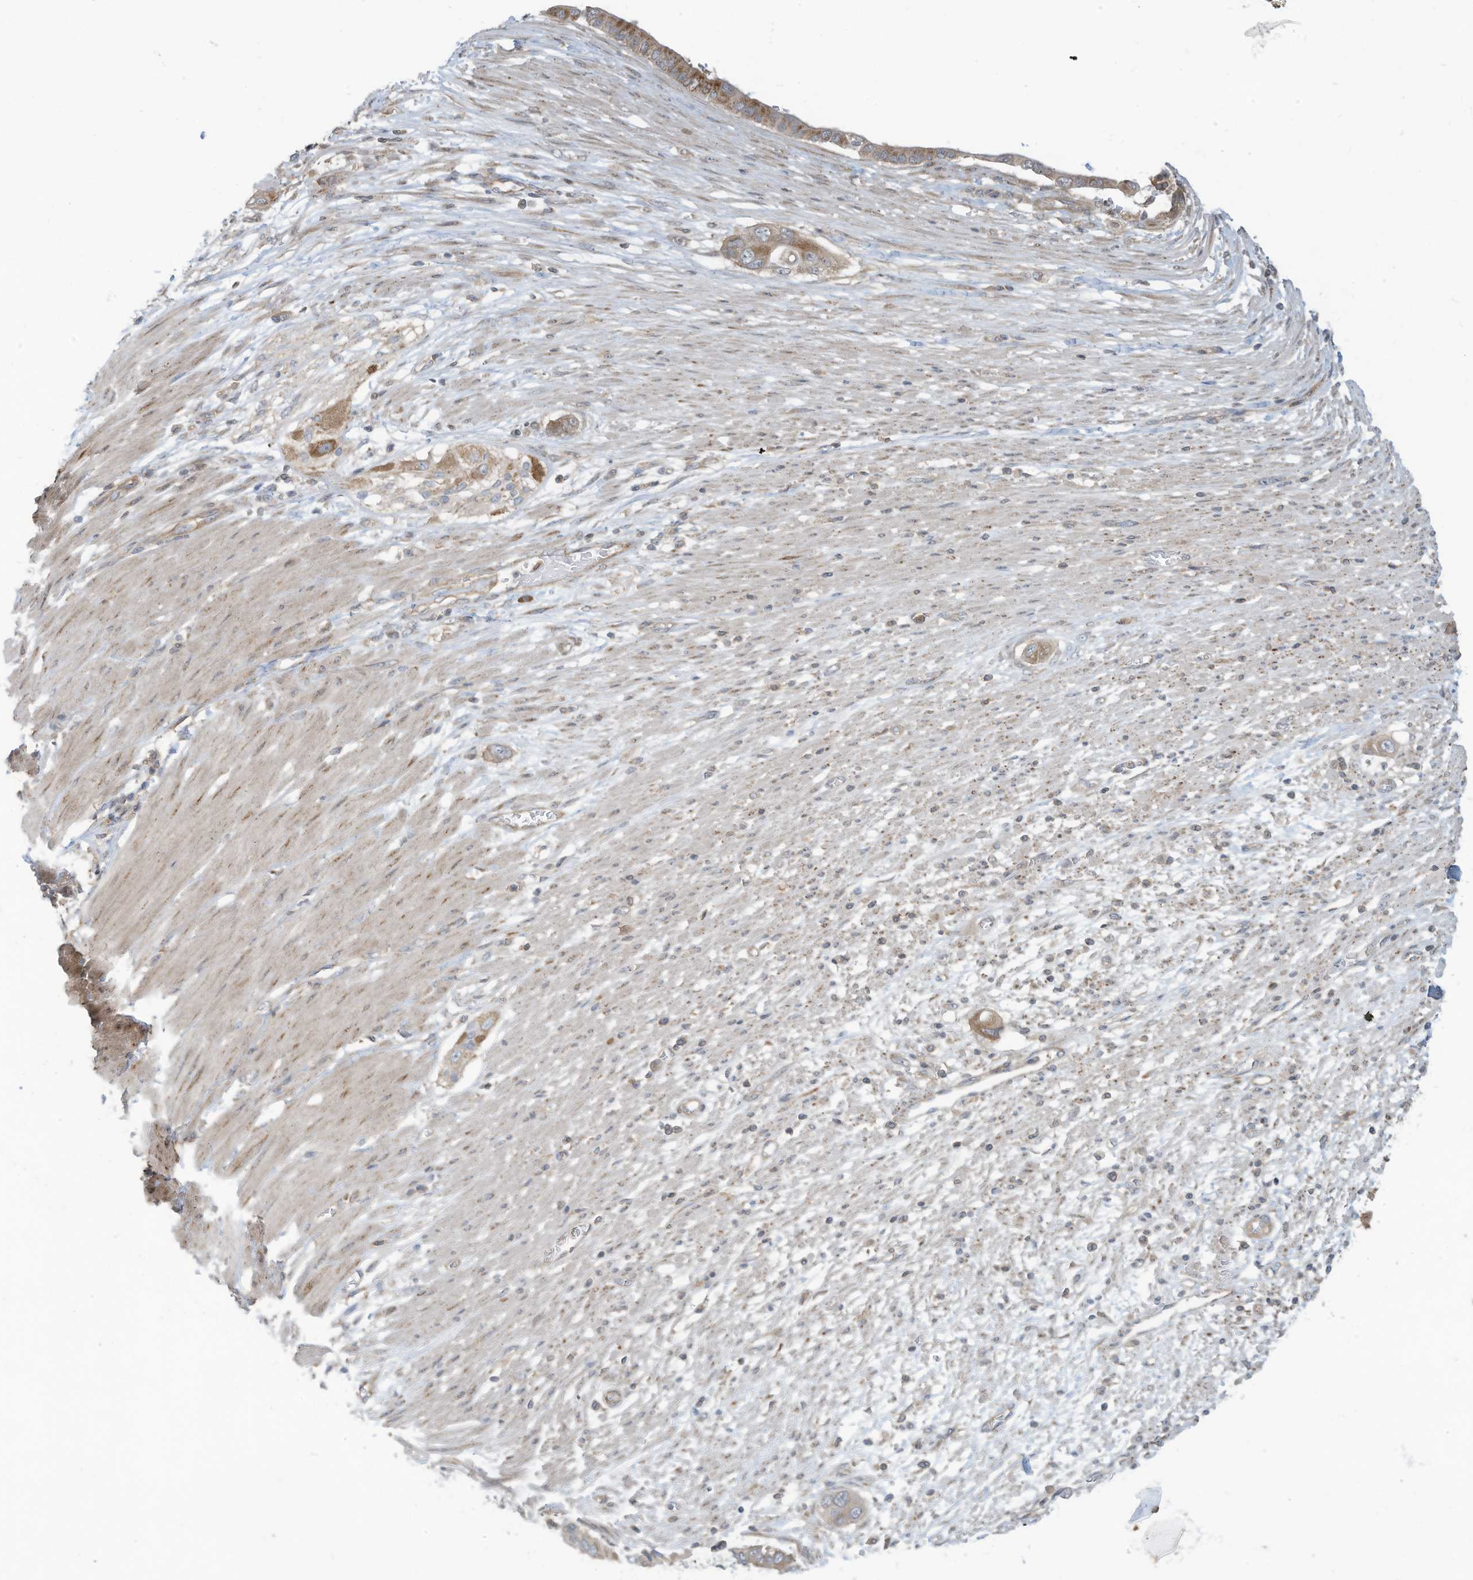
{"staining": {"intensity": "moderate", "quantity": "25%-75%", "location": "cytoplasmic/membranous"}, "tissue": "pancreatic cancer", "cell_type": "Tumor cells", "image_type": "cancer", "snomed": [{"axis": "morphology", "description": "Adenocarcinoma, NOS"}, {"axis": "topography", "description": "Pancreas"}], "caption": "Immunohistochemical staining of adenocarcinoma (pancreatic) demonstrates moderate cytoplasmic/membranous protein staining in about 25%-75% of tumor cells.", "gene": "SCGB1D2", "patient": {"sex": "male", "age": 68}}